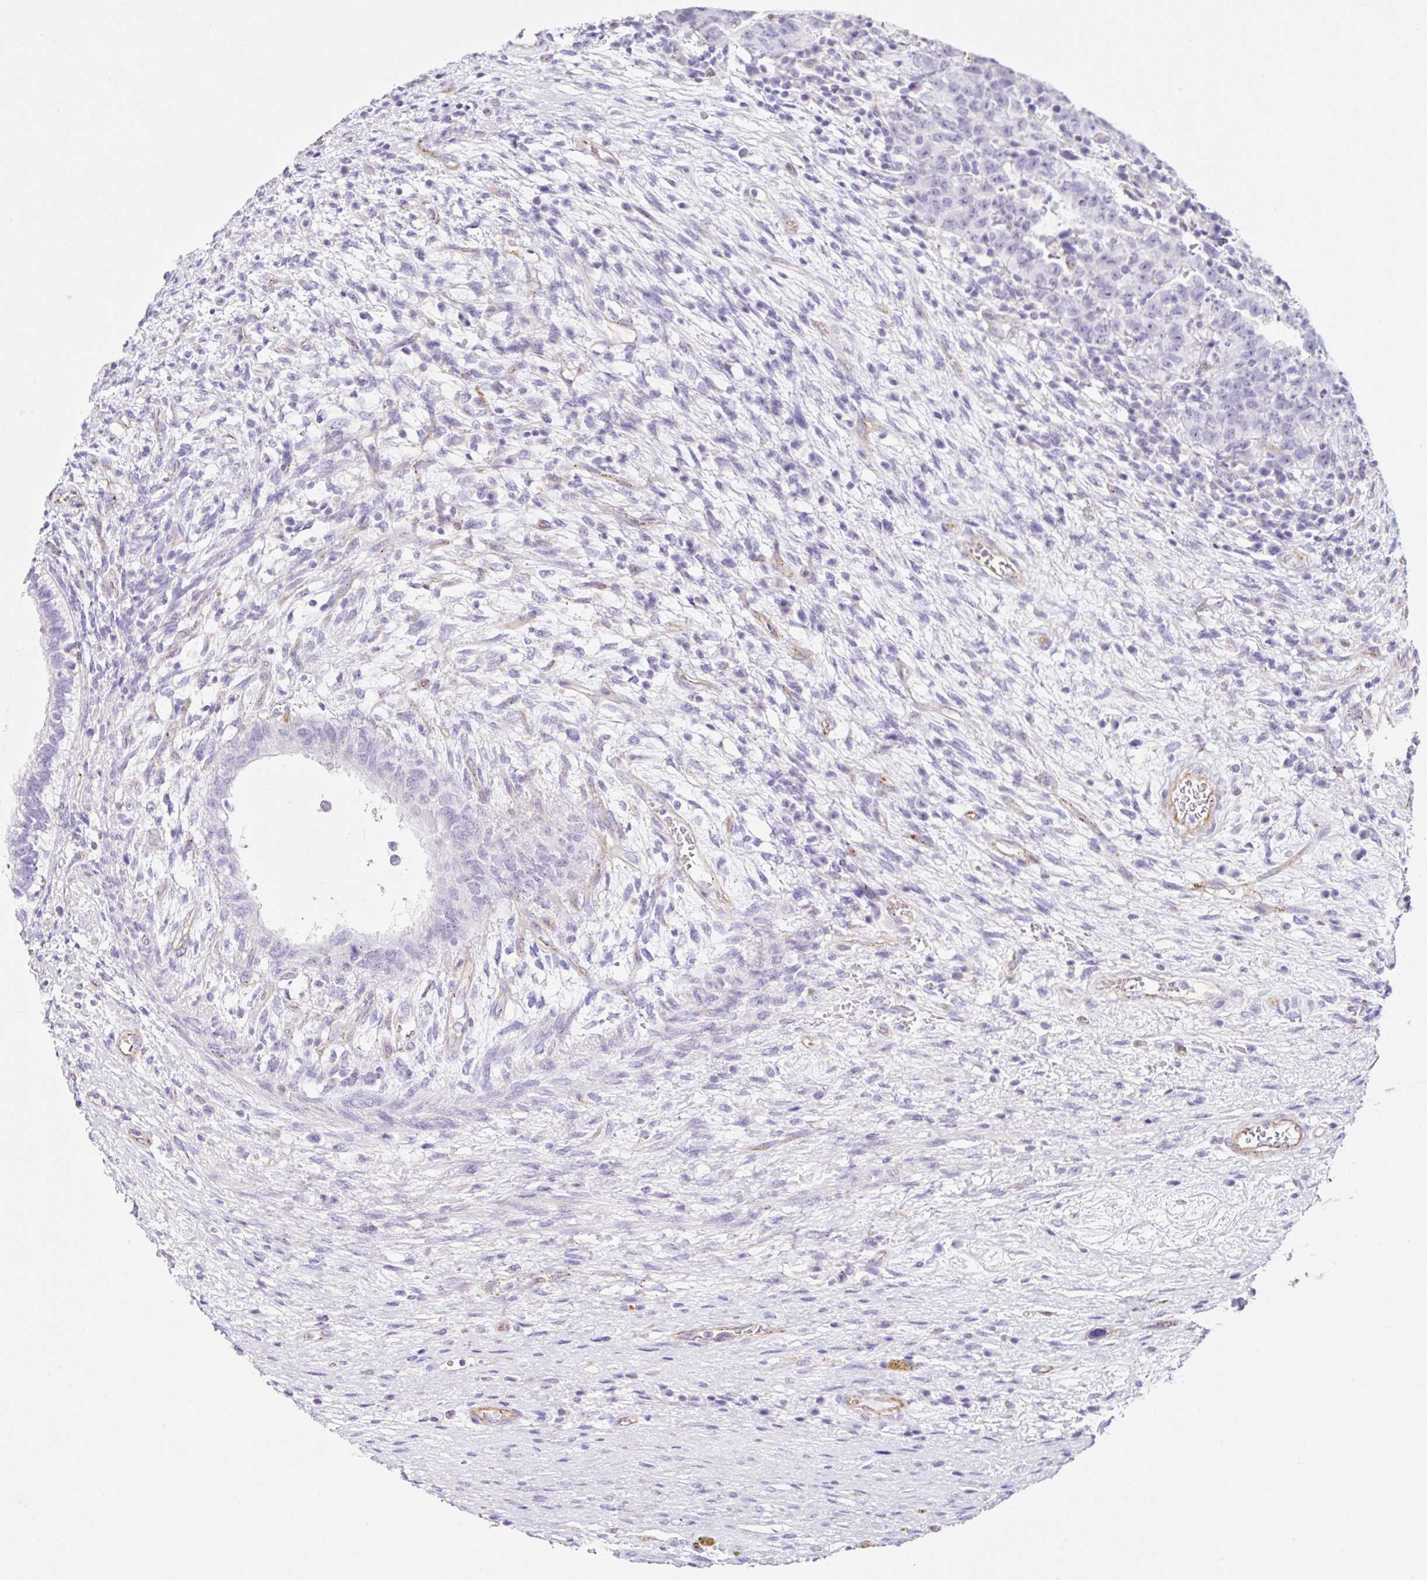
{"staining": {"intensity": "negative", "quantity": "none", "location": "none"}, "tissue": "testis cancer", "cell_type": "Tumor cells", "image_type": "cancer", "snomed": [{"axis": "morphology", "description": "Carcinoma, Embryonal, NOS"}, {"axis": "topography", "description": "Testis"}], "caption": "Human testis cancer (embryonal carcinoma) stained for a protein using immunohistochemistry (IHC) displays no positivity in tumor cells.", "gene": "DKK4", "patient": {"sex": "male", "age": 26}}